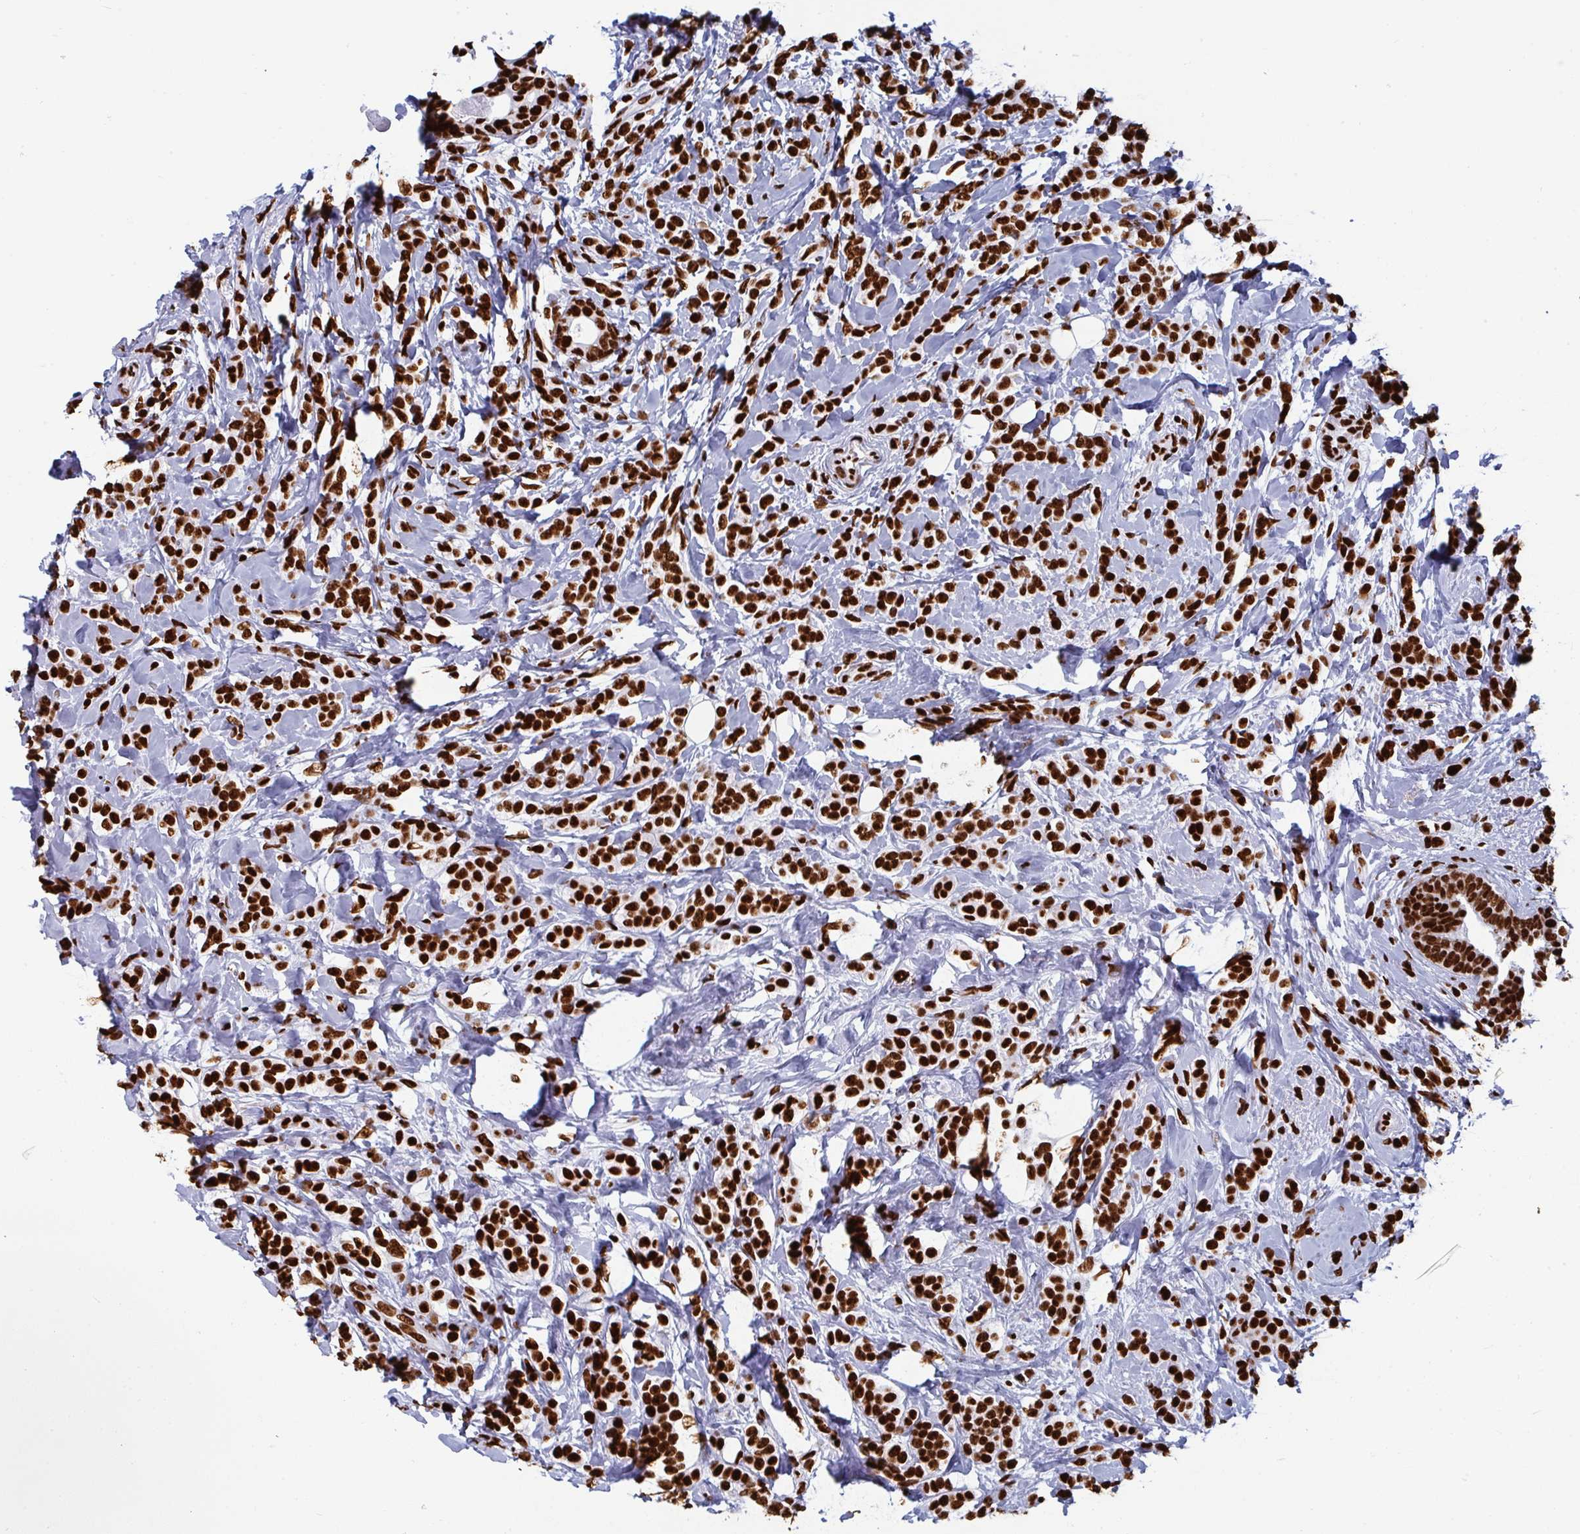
{"staining": {"intensity": "strong", "quantity": ">75%", "location": "nuclear"}, "tissue": "breast cancer", "cell_type": "Tumor cells", "image_type": "cancer", "snomed": [{"axis": "morphology", "description": "Lobular carcinoma"}, {"axis": "topography", "description": "Breast"}], "caption": "Immunohistochemistry (IHC) micrograph of human breast lobular carcinoma stained for a protein (brown), which shows high levels of strong nuclear positivity in about >75% of tumor cells.", "gene": "GAR1", "patient": {"sex": "female", "age": 49}}